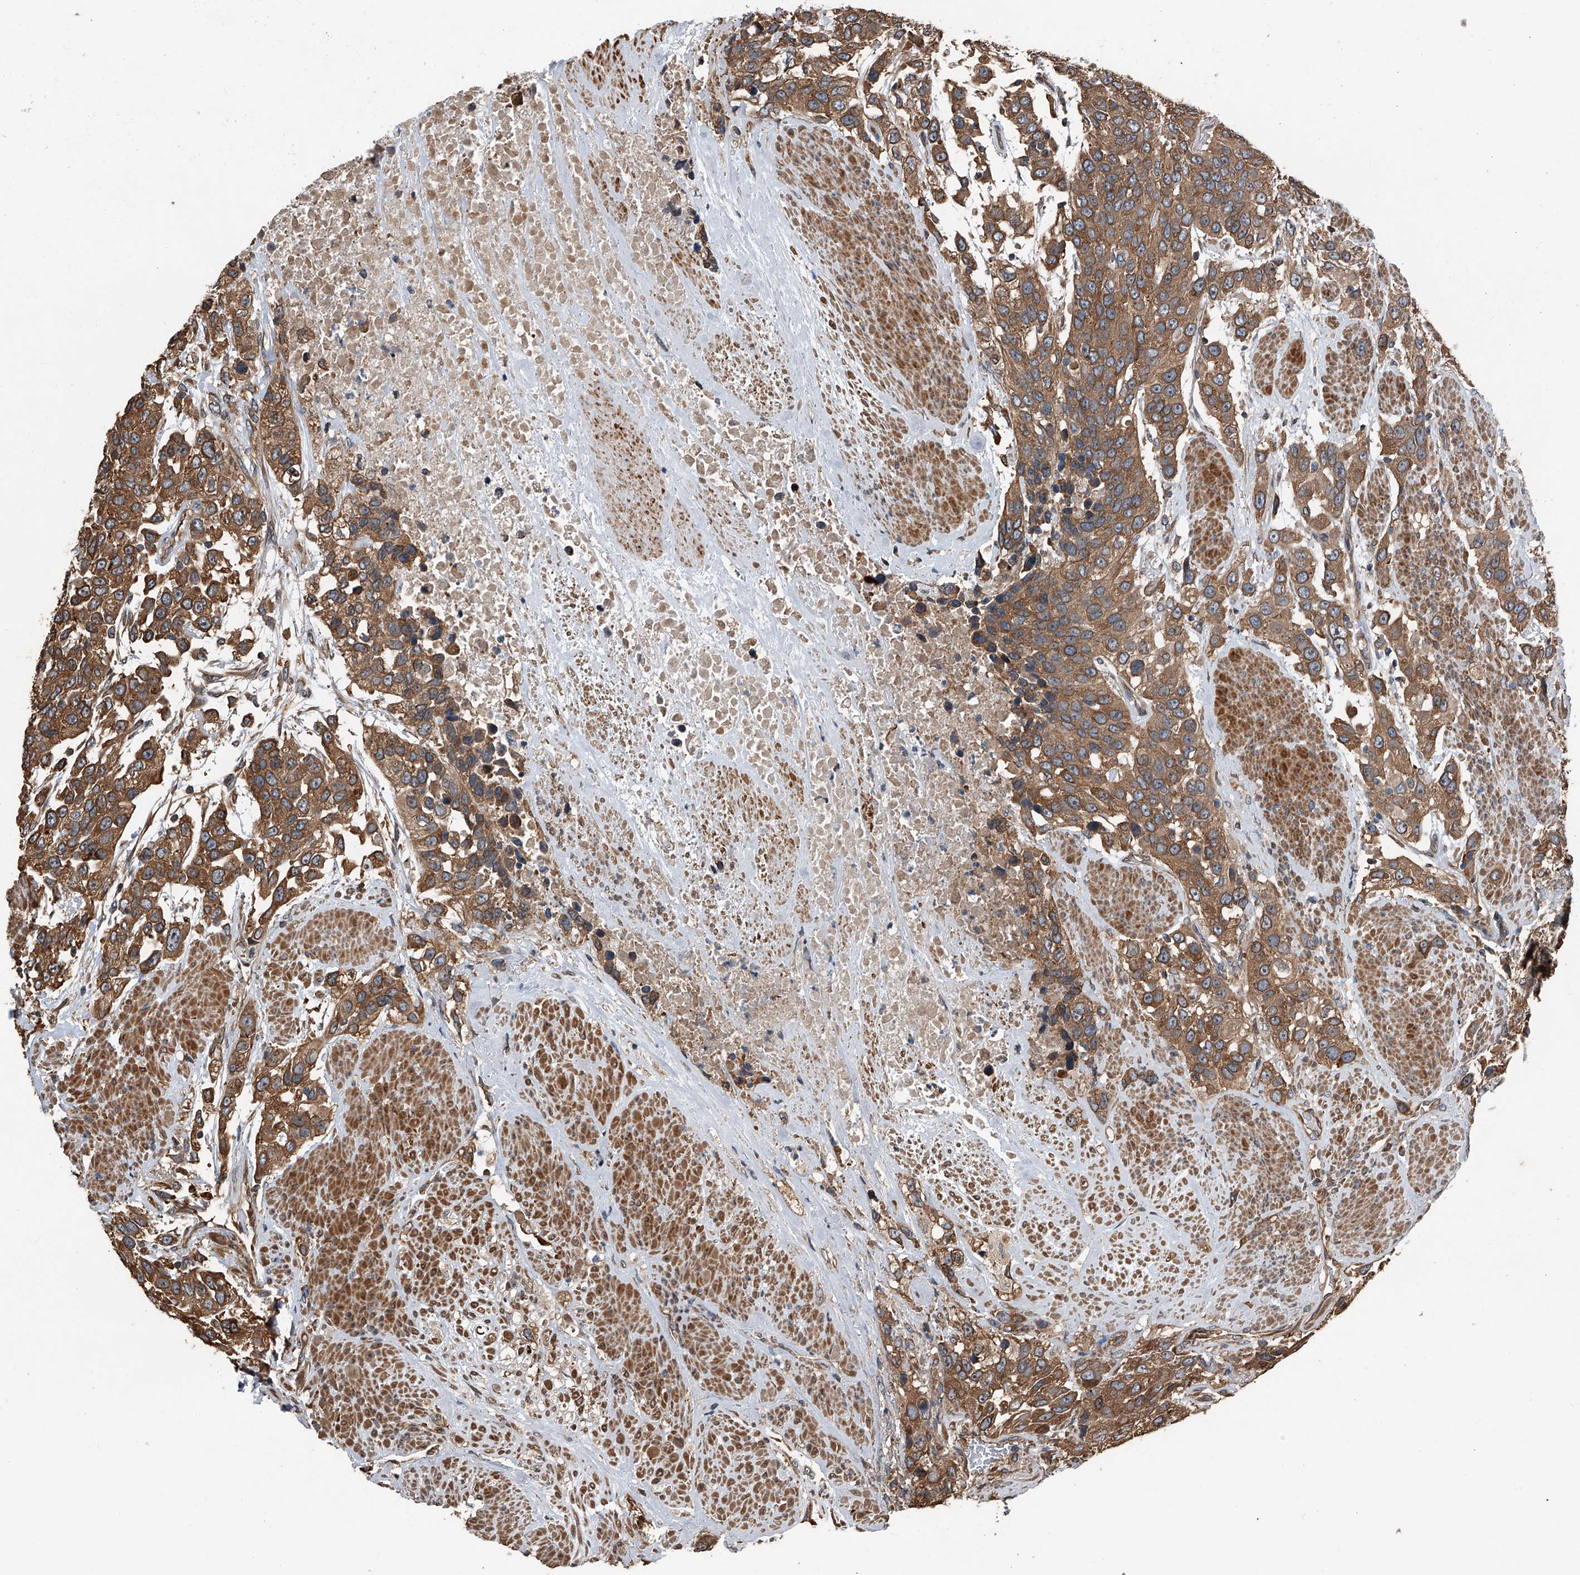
{"staining": {"intensity": "strong", "quantity": ">75%", "location": "cytoplasmic/membranous"}, "tissue": "urothelial cancer", "cell_type": "Tumor cells", "image_type": "cancer", "snomed": [{"axis": "morphology", "description": "Urothelial carcinoma, High grade"}, {"axis": "topography", "description": "Urinary bladder"}], "caption": "This histopathology image reveals high-grade urothelial carcinoma stained with immunohistochemistry (IHC) to label a protein in brown. The cytoplasmic/membranous of tumor cells show strong positivity for the protein. Nuclei are counter-stained blue.", "gene": "KCNJ2", "patient": {"sex": "female", "age": 80}}